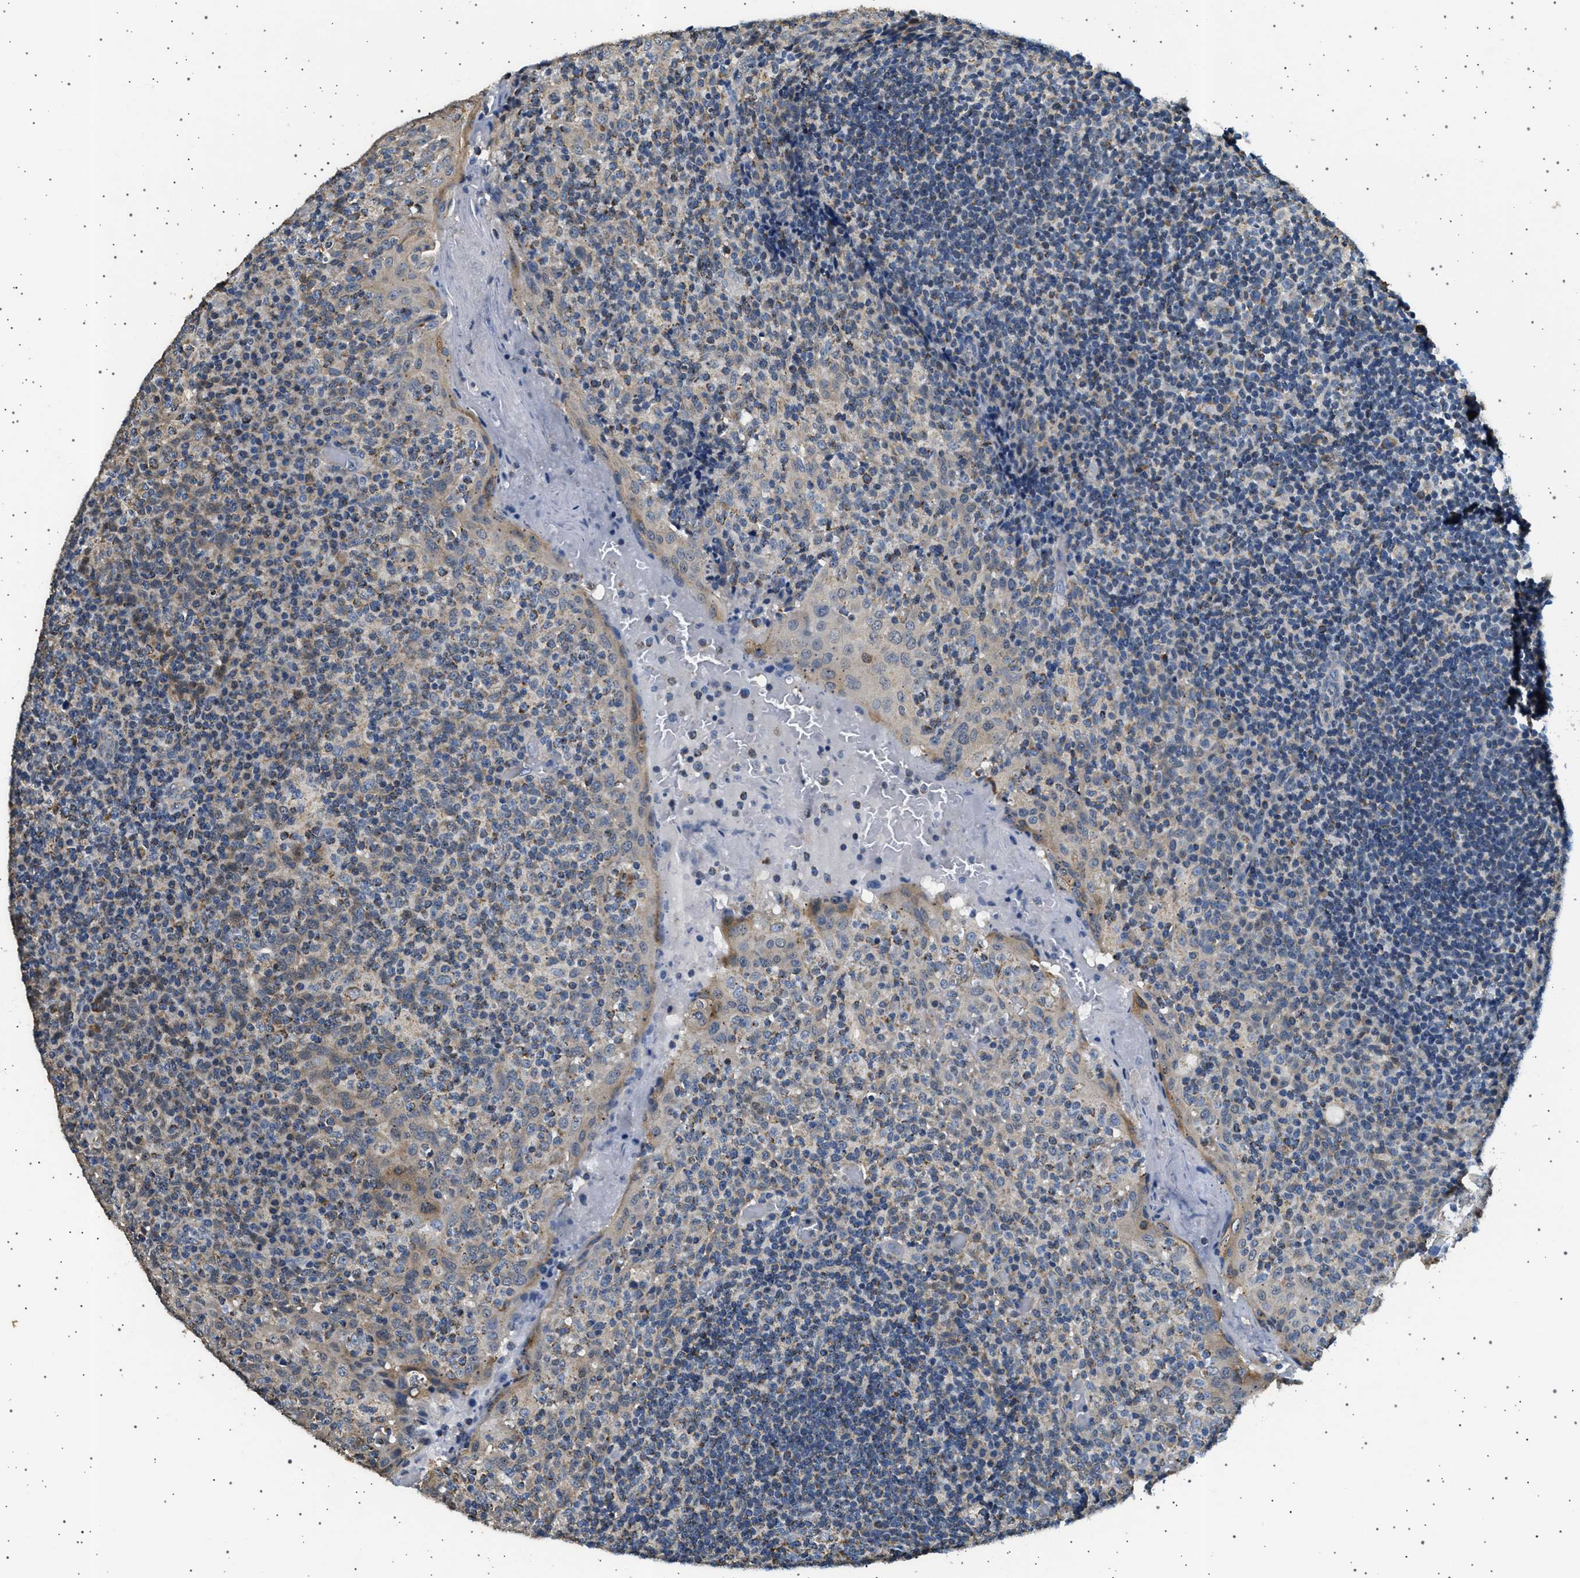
{"staining": {"intensity": "moderate", "quantity": "25%-75%", "location": "cytoplasmic/membranous"}, "tissue": "tonsil", "cell_type": "Germinal center cells", "image_type": "normal", "snomed": [{"axis": "morphology", "description": "Normal tissue, NOS"}, {"axis": "topography", "description": "Tonsil"}], "caption": "Protein expression analysis of benign tonsil shows moderate cytoplasmic/membranous staining in approximately 25%-75% of germinal center cells.", "gene": "KCNA4", "patient": {"sex": "female", "age": 19}}